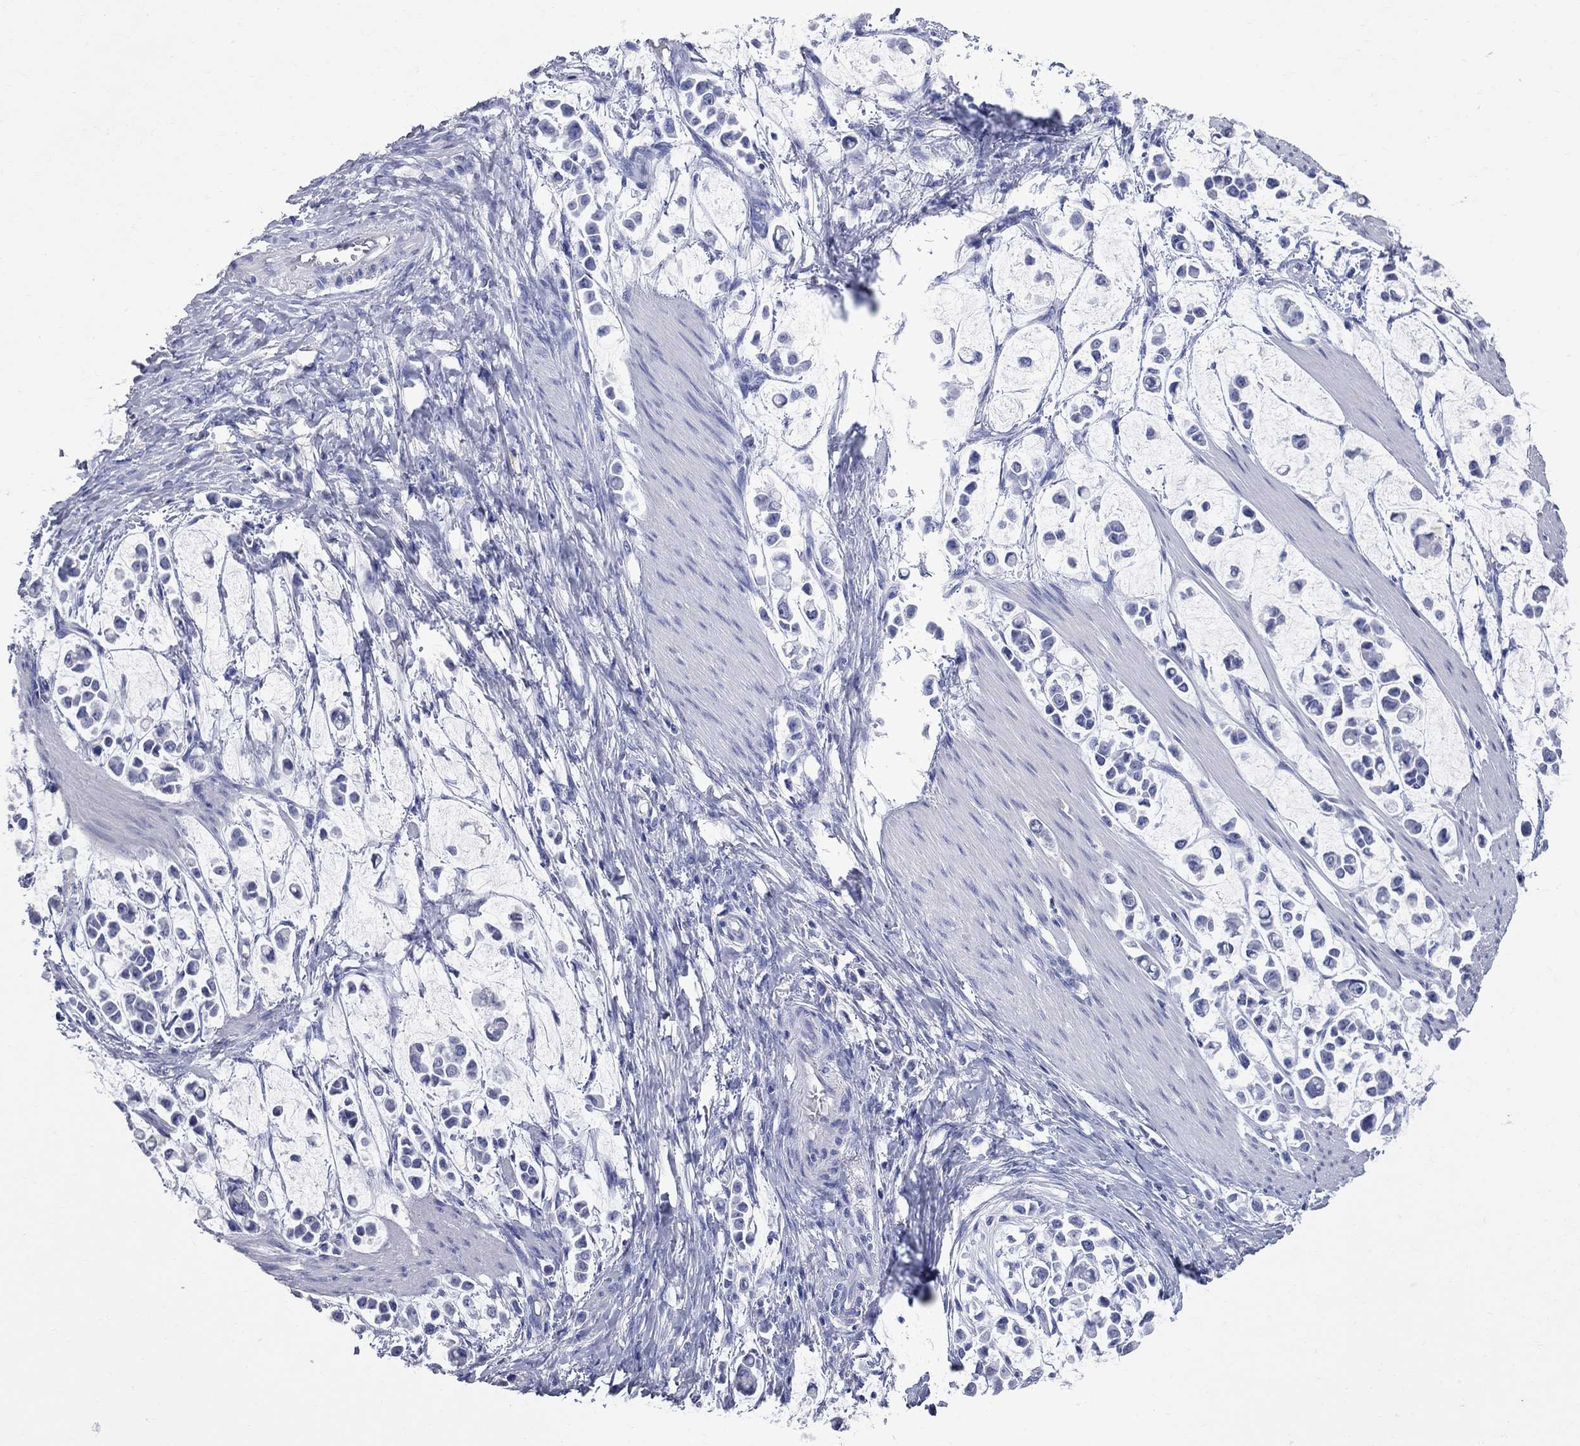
{"staining": {"intensity": "negative", "quantity": "none", "location": "none"}, "tissue": "stomach cancer", "cell_type": "Tumor cells", "image_type": "cancer", "snomed": [{"axis": "morphology", "description": "Adenocarcinoma, NOS"}, {"axis": "topography", "description": "Stomach"}], "caption": "Stomach cancer was stained to show a protein in brown. There is no significant positivity in tumor cells.", "gene": "AOX1", "patient": {"sex": "male", "age": 82}}